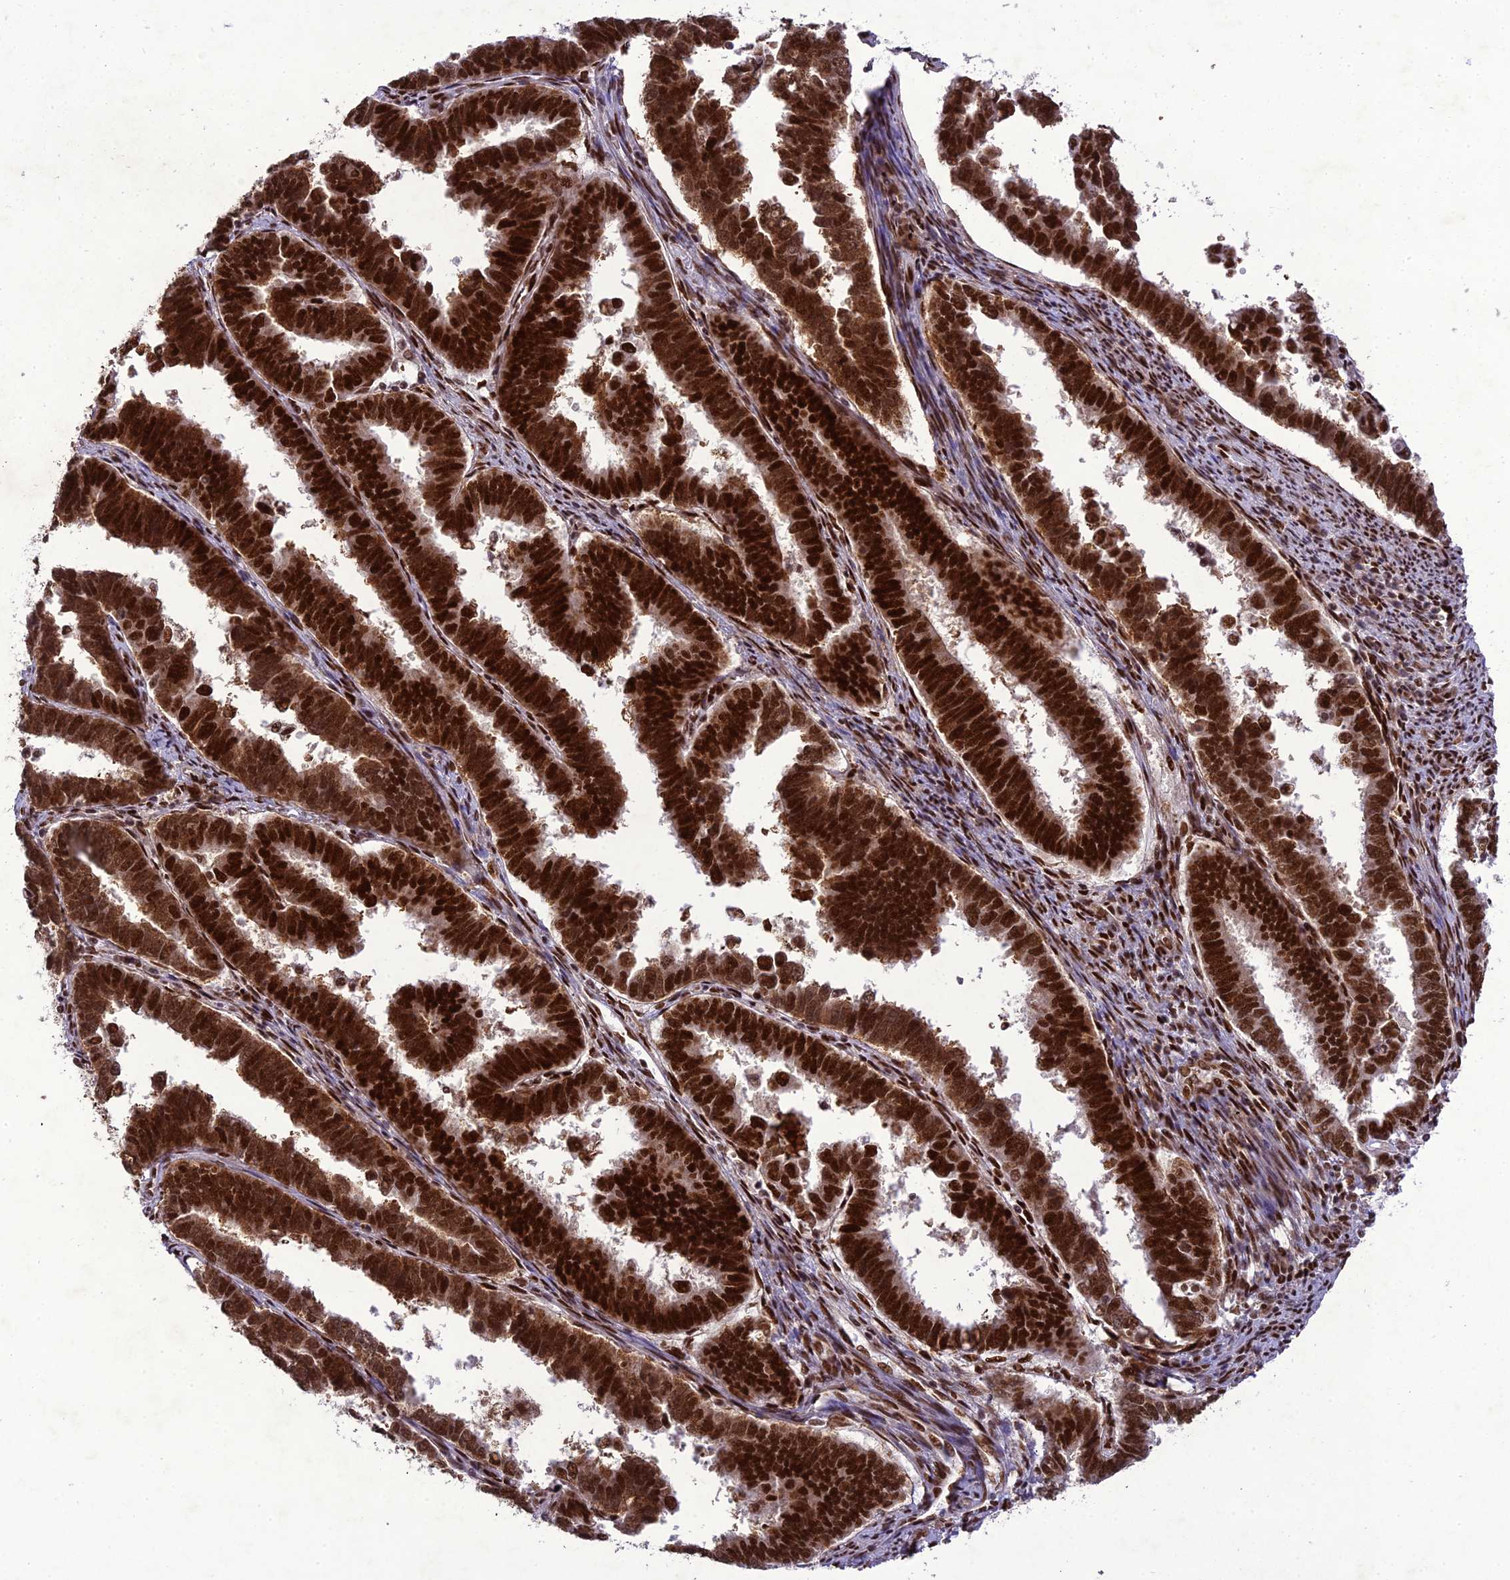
{"staining": {"intensity": "strong", "quantity": ">75%", "location": "nuclear"}, "tissue": "endometrial cancer", "cell_type": "Tumor cells", "image_type": "cancer", "snomed": [{"axis": "morphology", "description": "Adenocarcinoma, NOS"}, {"axis": "topography", "description": "Endometrium"}], "caption": "Approximately >75% of tumor cells in human endometrial cancer (adenocarcinoma) reveal strong nuclear protein expression as visualized by brown immunohistochemical staining.", "gene": "DDX1", "patient": {"sex": "female", "age": 75}}